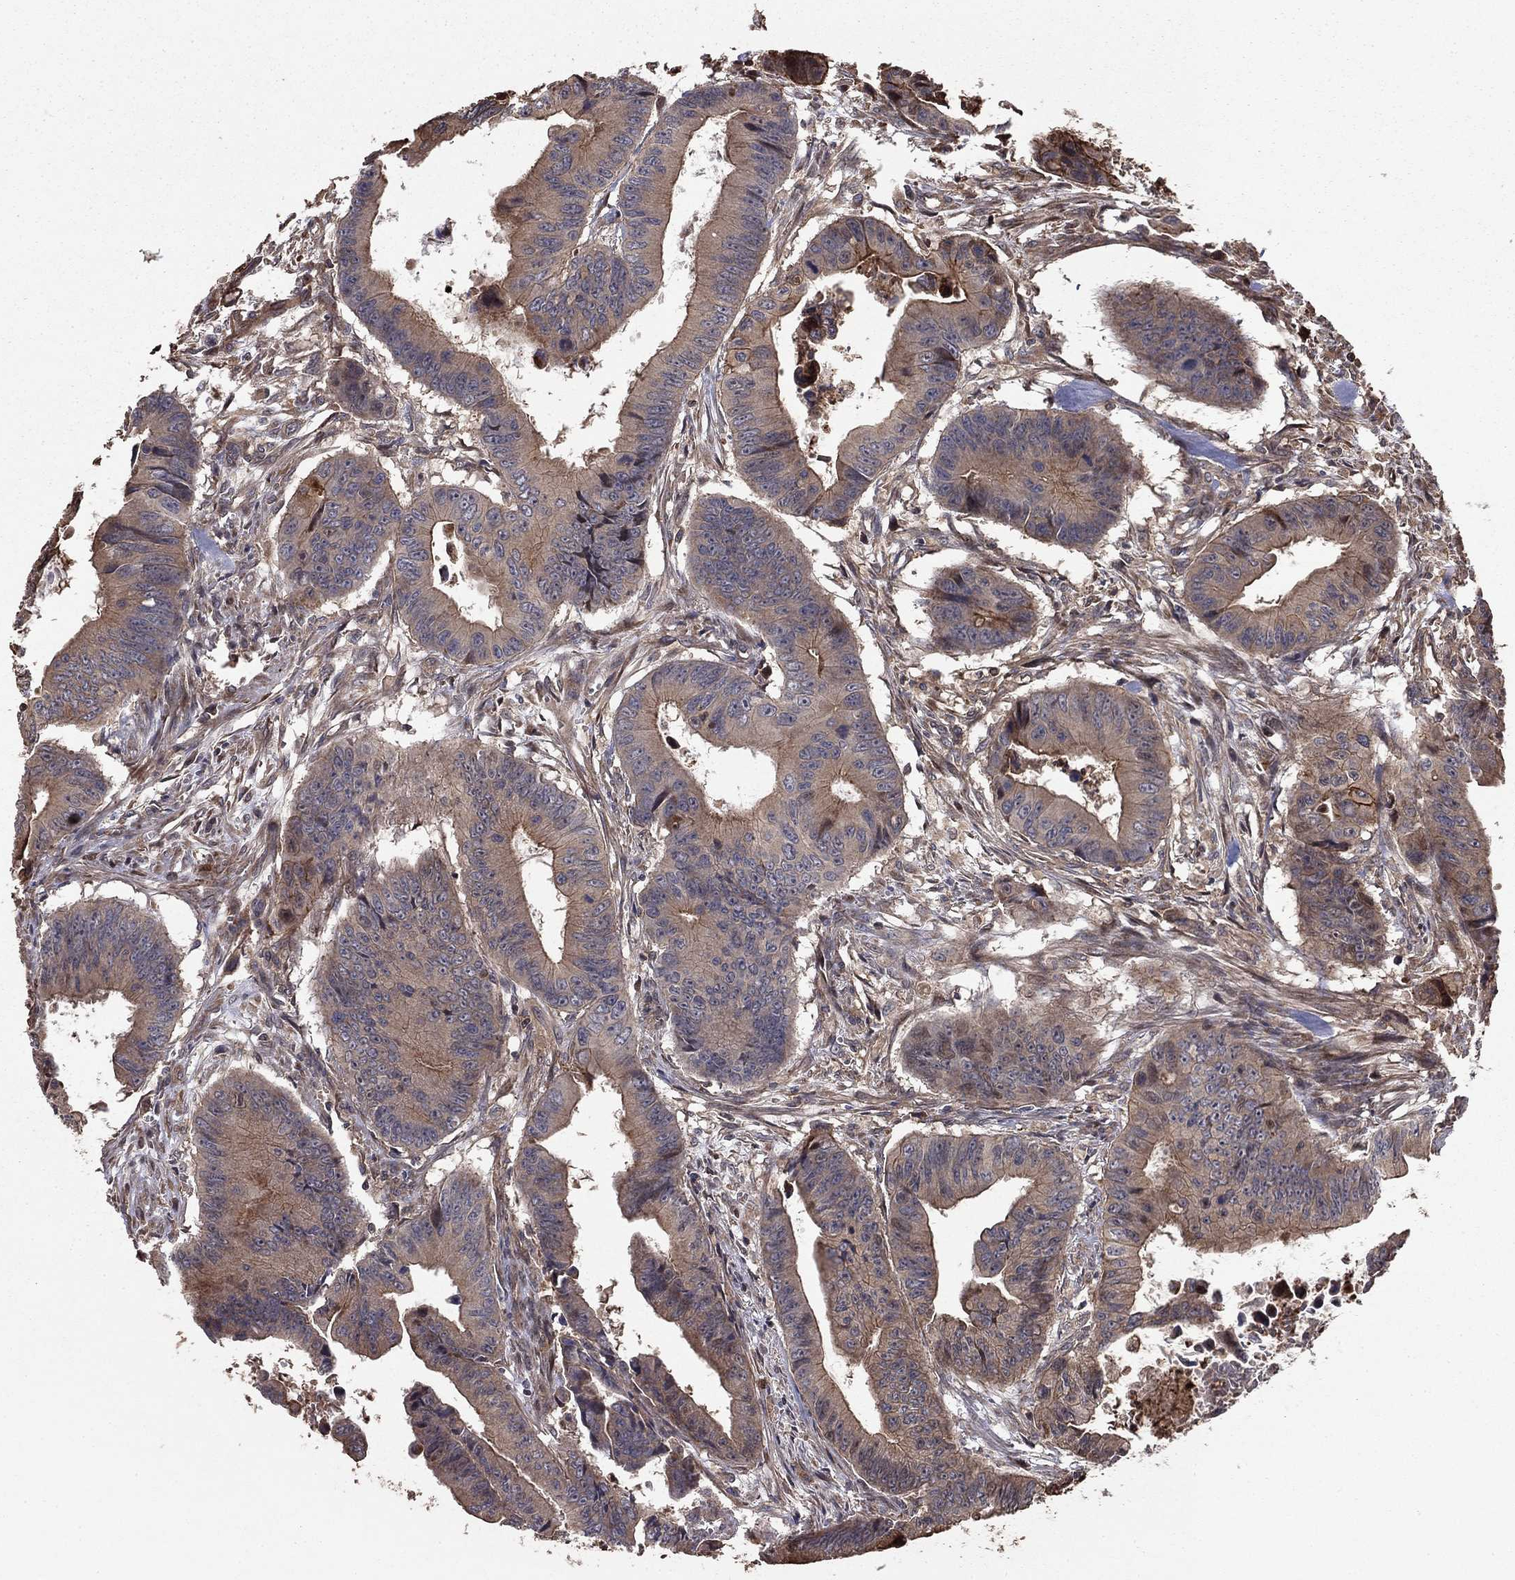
{"staining": {"intensity": "weak", "quantity": "<25%", "location": "cytoplasmic/membranous"}, "tissue": "colorectal cancer", "cell_type": "Tumor cells", "image_type": "cancer", "snomed": [{"axis": "morphology", "description": "Adenocarcinoma, NOS"}, {"axis": "topography", "description": "Colon"}], "caption": "A histopathology image of human colorectal adenocarcinoma is negative for staining in tumor cells.", "gene": "GYG1", "patient": {"sex": "female", "age": 87}}